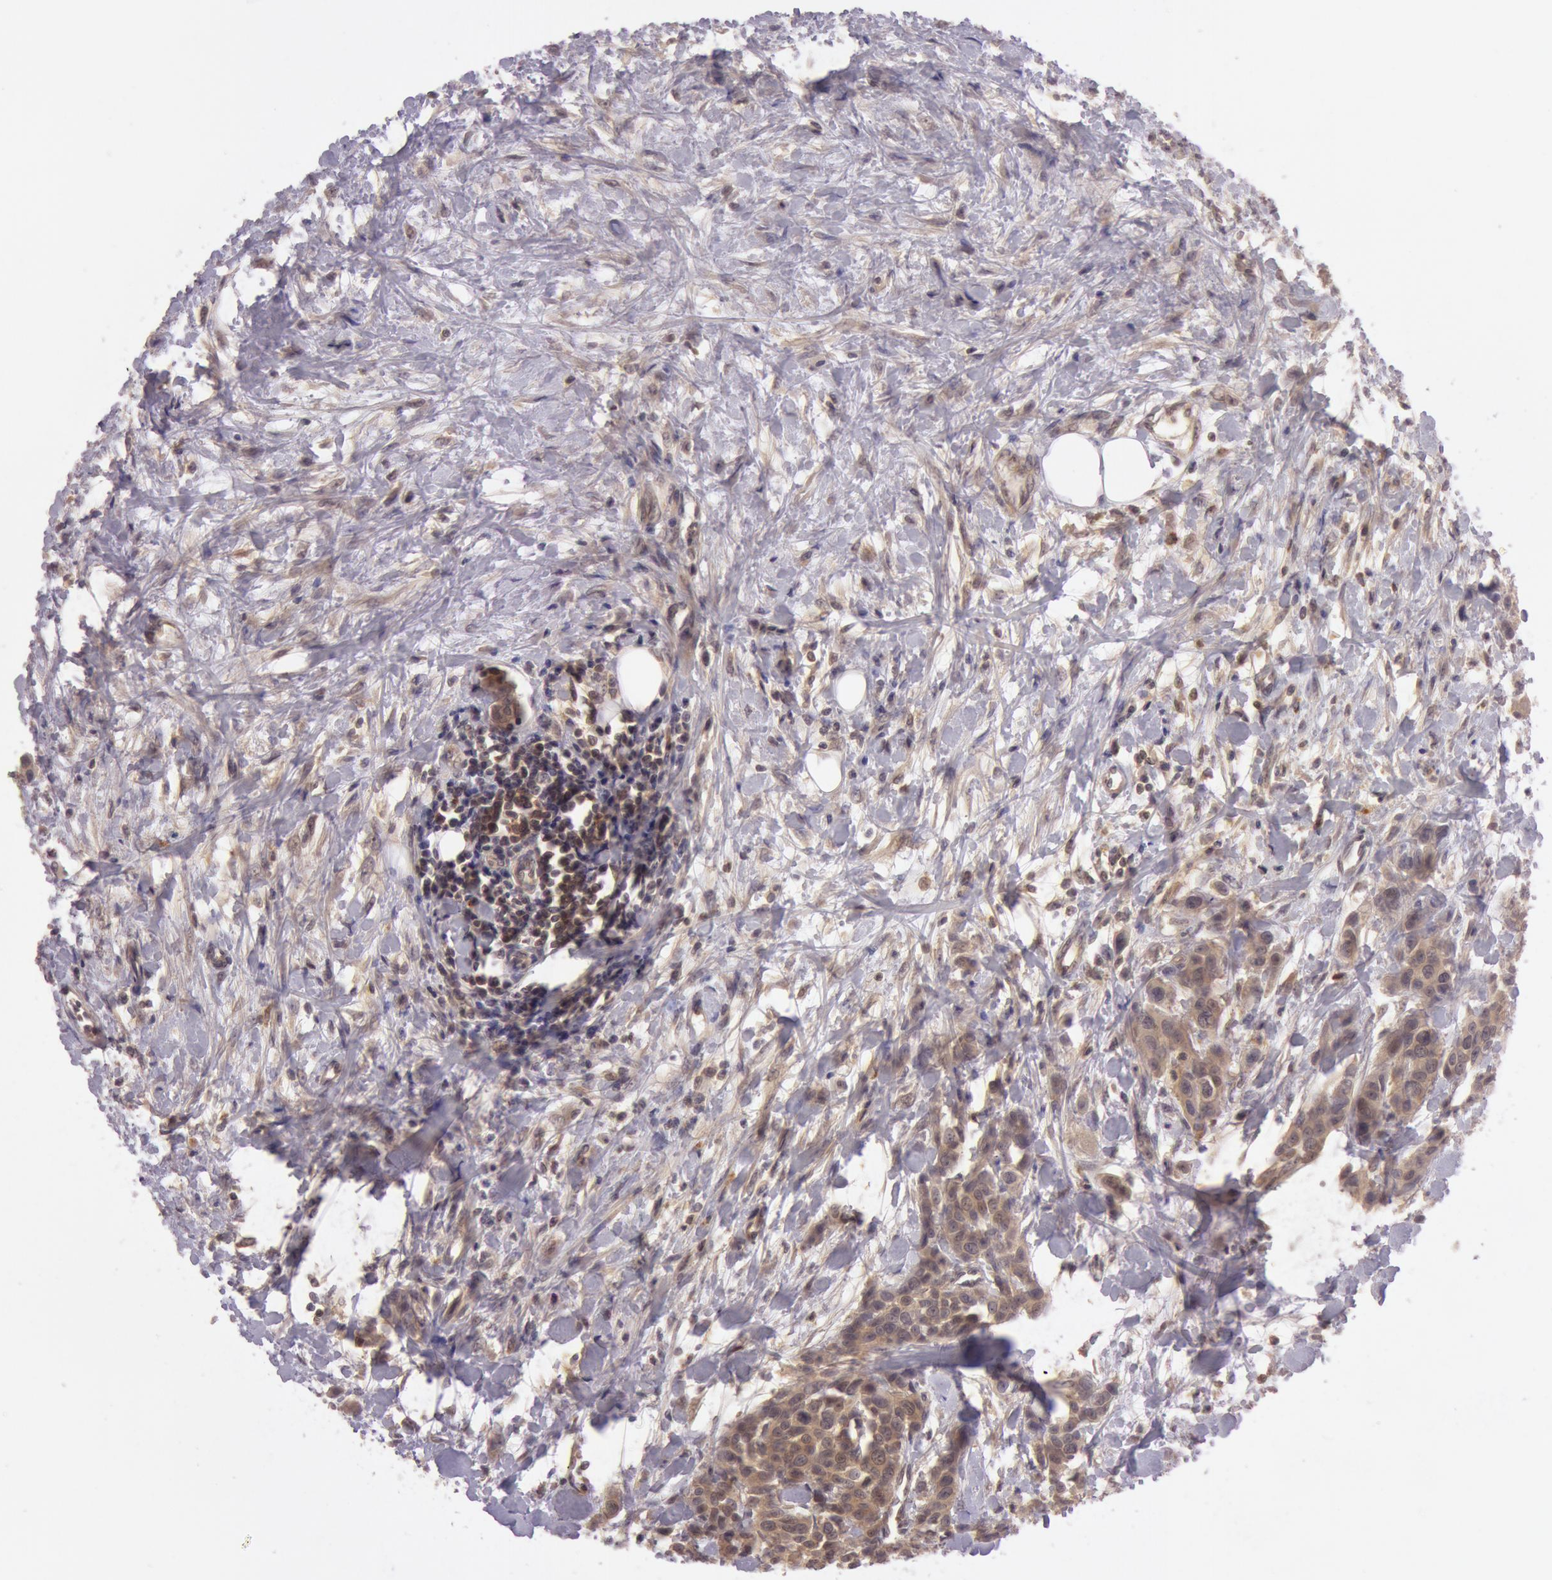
{"staining": {"intensity": "moderate", "quantity": ">75%", "location": "cytoplasmic/membranous"}, "tissue": "urothelial cancer", "cell_type": "Tumor cells", "image_type": "cancer", "snomed": [{"axis": "morphology", "description": "Urothelial carcinoma, High grade"}, {"axis": "topography", "description": "Urinary bladder"}], "caption": "The image demonstrates a brown stain indicating the presence of a protein in the cytoplasmic/membranous of tumor cells in urothelial carcinoma (high-grade).", "gene": "ATG2B", "patient": {"sex": "male", "age": 56}}